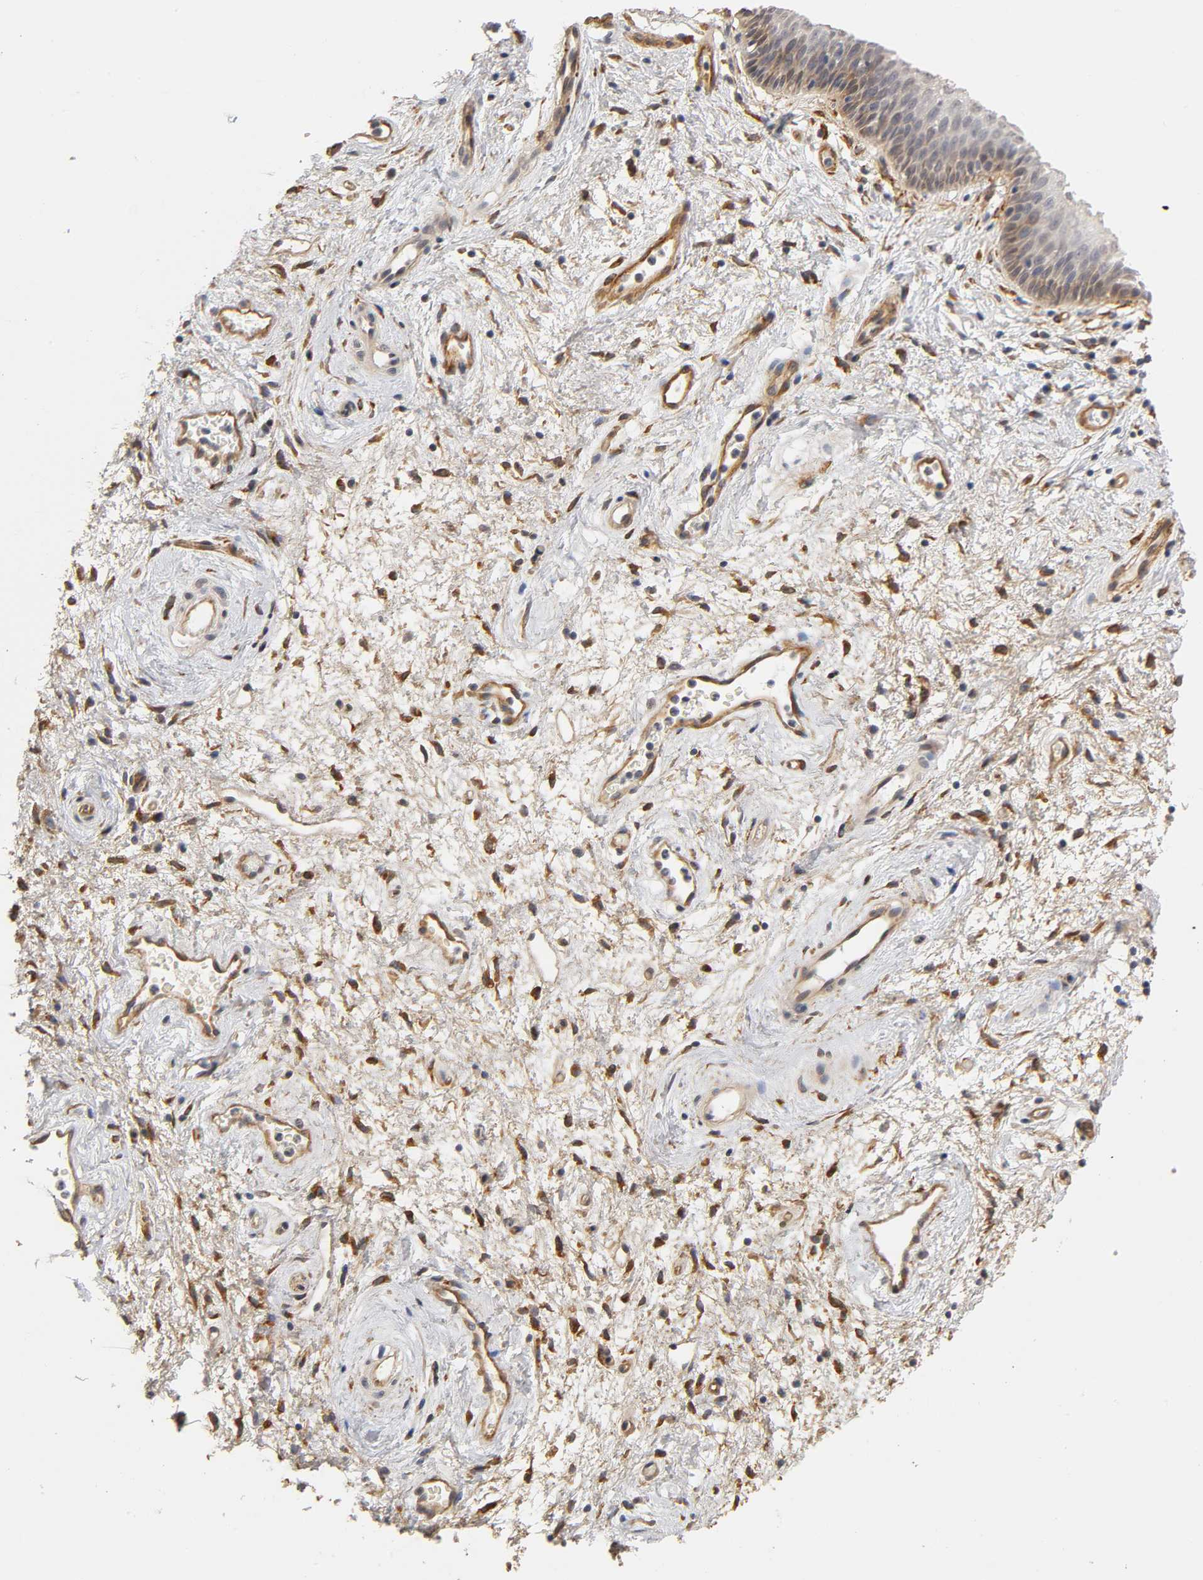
{"staining": {"intensity": "moderate", "quantity": "25%-75%", "location": "cytoplasmic/membranous"}, "tissue": "vagina", "cell_type": "Squamous epithelial cells", "image_type": "normal", "snomed": [{"axis": "morphology", "description": "Normal tissue, NOS"}, {"axis": "topography", "description": "Vagina"}], "caption": "Immunohistochemical staining of unremarkable vagina shows medium levels of moderate cytoplasmic/membranous expression in about 25%-75% of squamous epithelial cells. (DAB (3,3'-diaminobenzidine) IHC, brown staining for protein, blue staining for nuclei).", "gene": "LAMB1", "patient": {"sex": "female", "age": 34}}